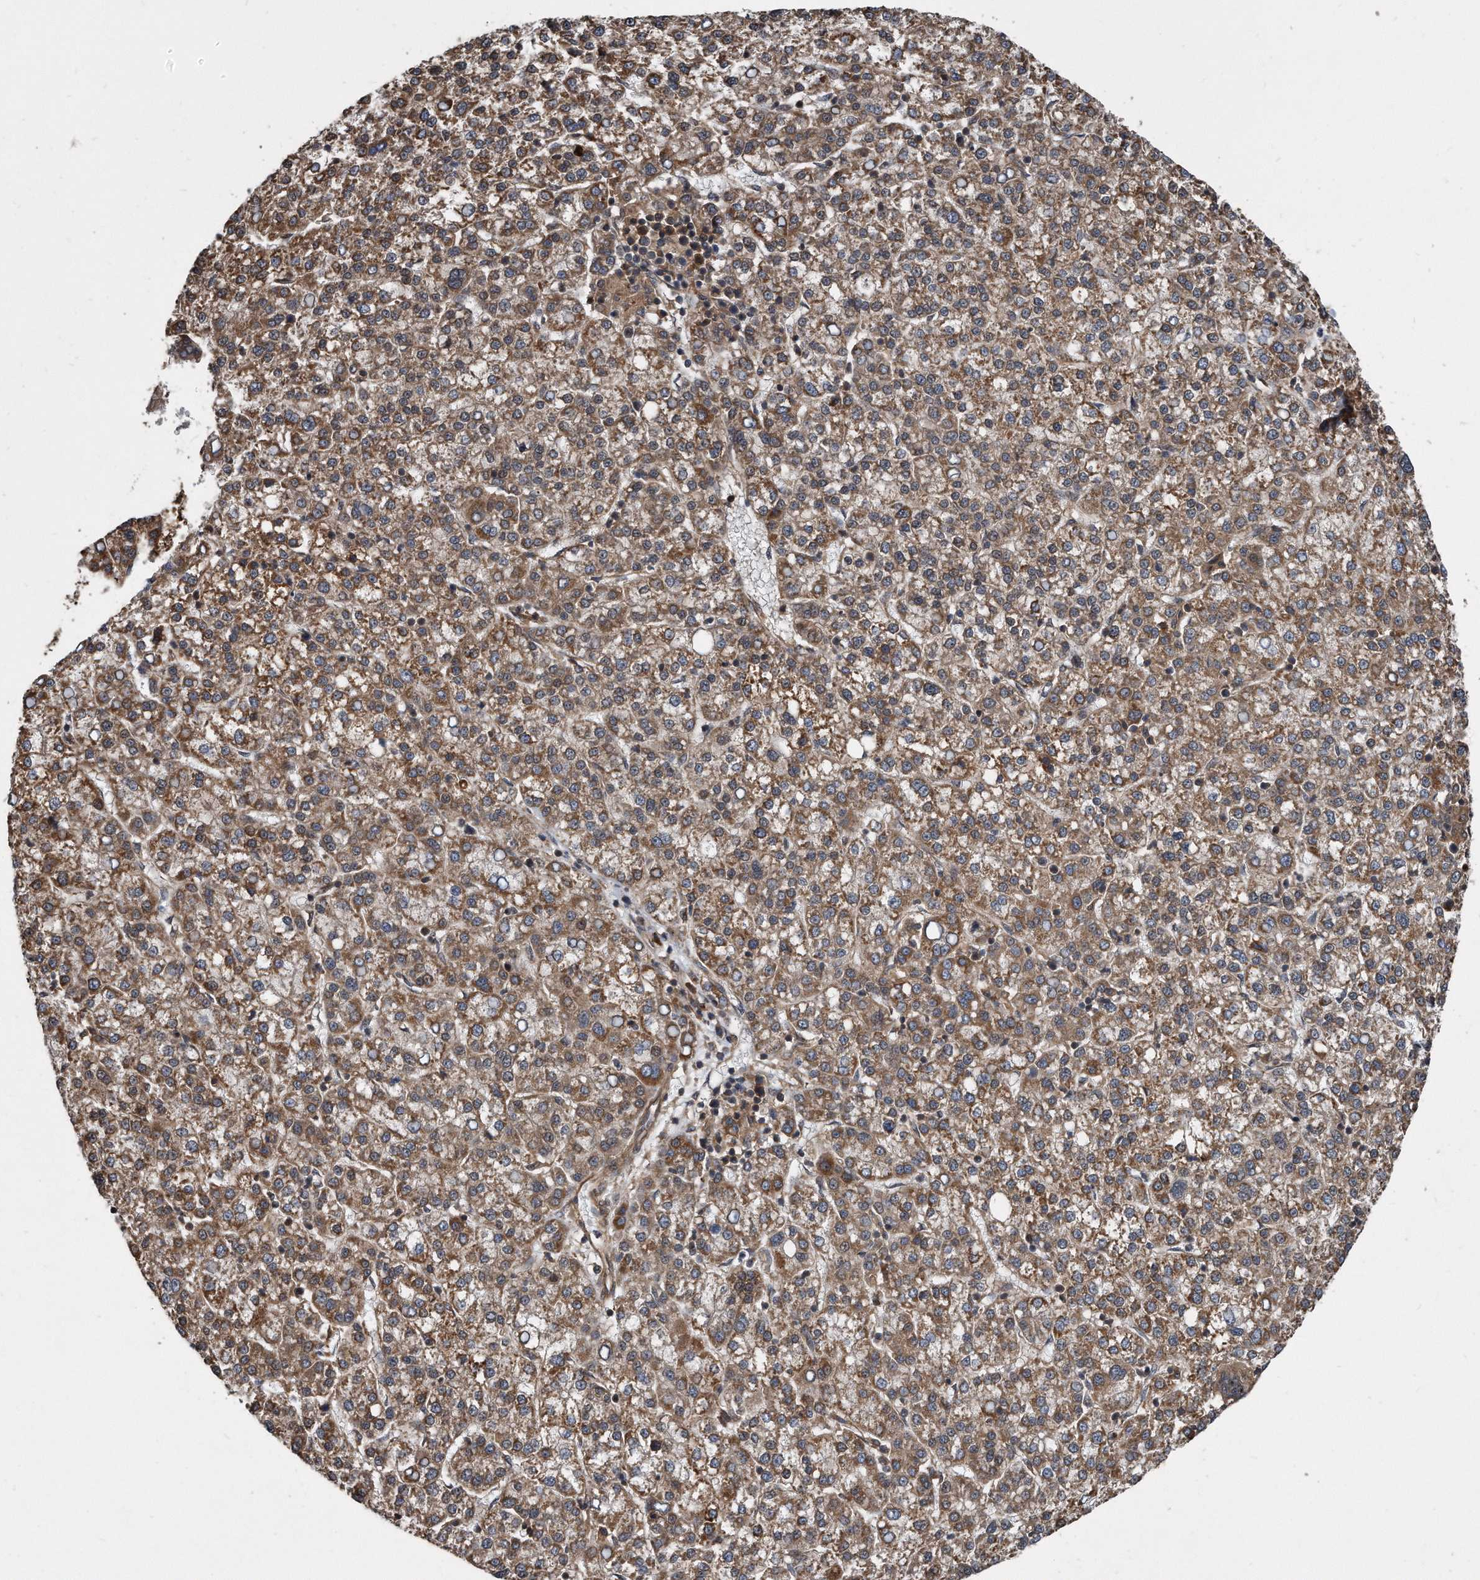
{"staining": {"intensity": "moderate", "quantity": ">75%", "location": "cytoplasmic/membranous"}, "tissue": "liver cancer", "cell_type": "Tumor cells", "image_type": "cancer", "snomed": [{"axis": "morphology", "description": "Carcinoma, Hepatocellular, NOS"}, {"axis": "topography", "description": "Liver"}], "caption": "IHC histopathology image of human liver hepatocellular carcinoma stained for a protein (brown), which shows medium levels of moderate cytoplasmic/membranous staining in about >75% of tumor cells.", "gene": "FAM136A", "patient": {"sex": "female", "age": 58}}